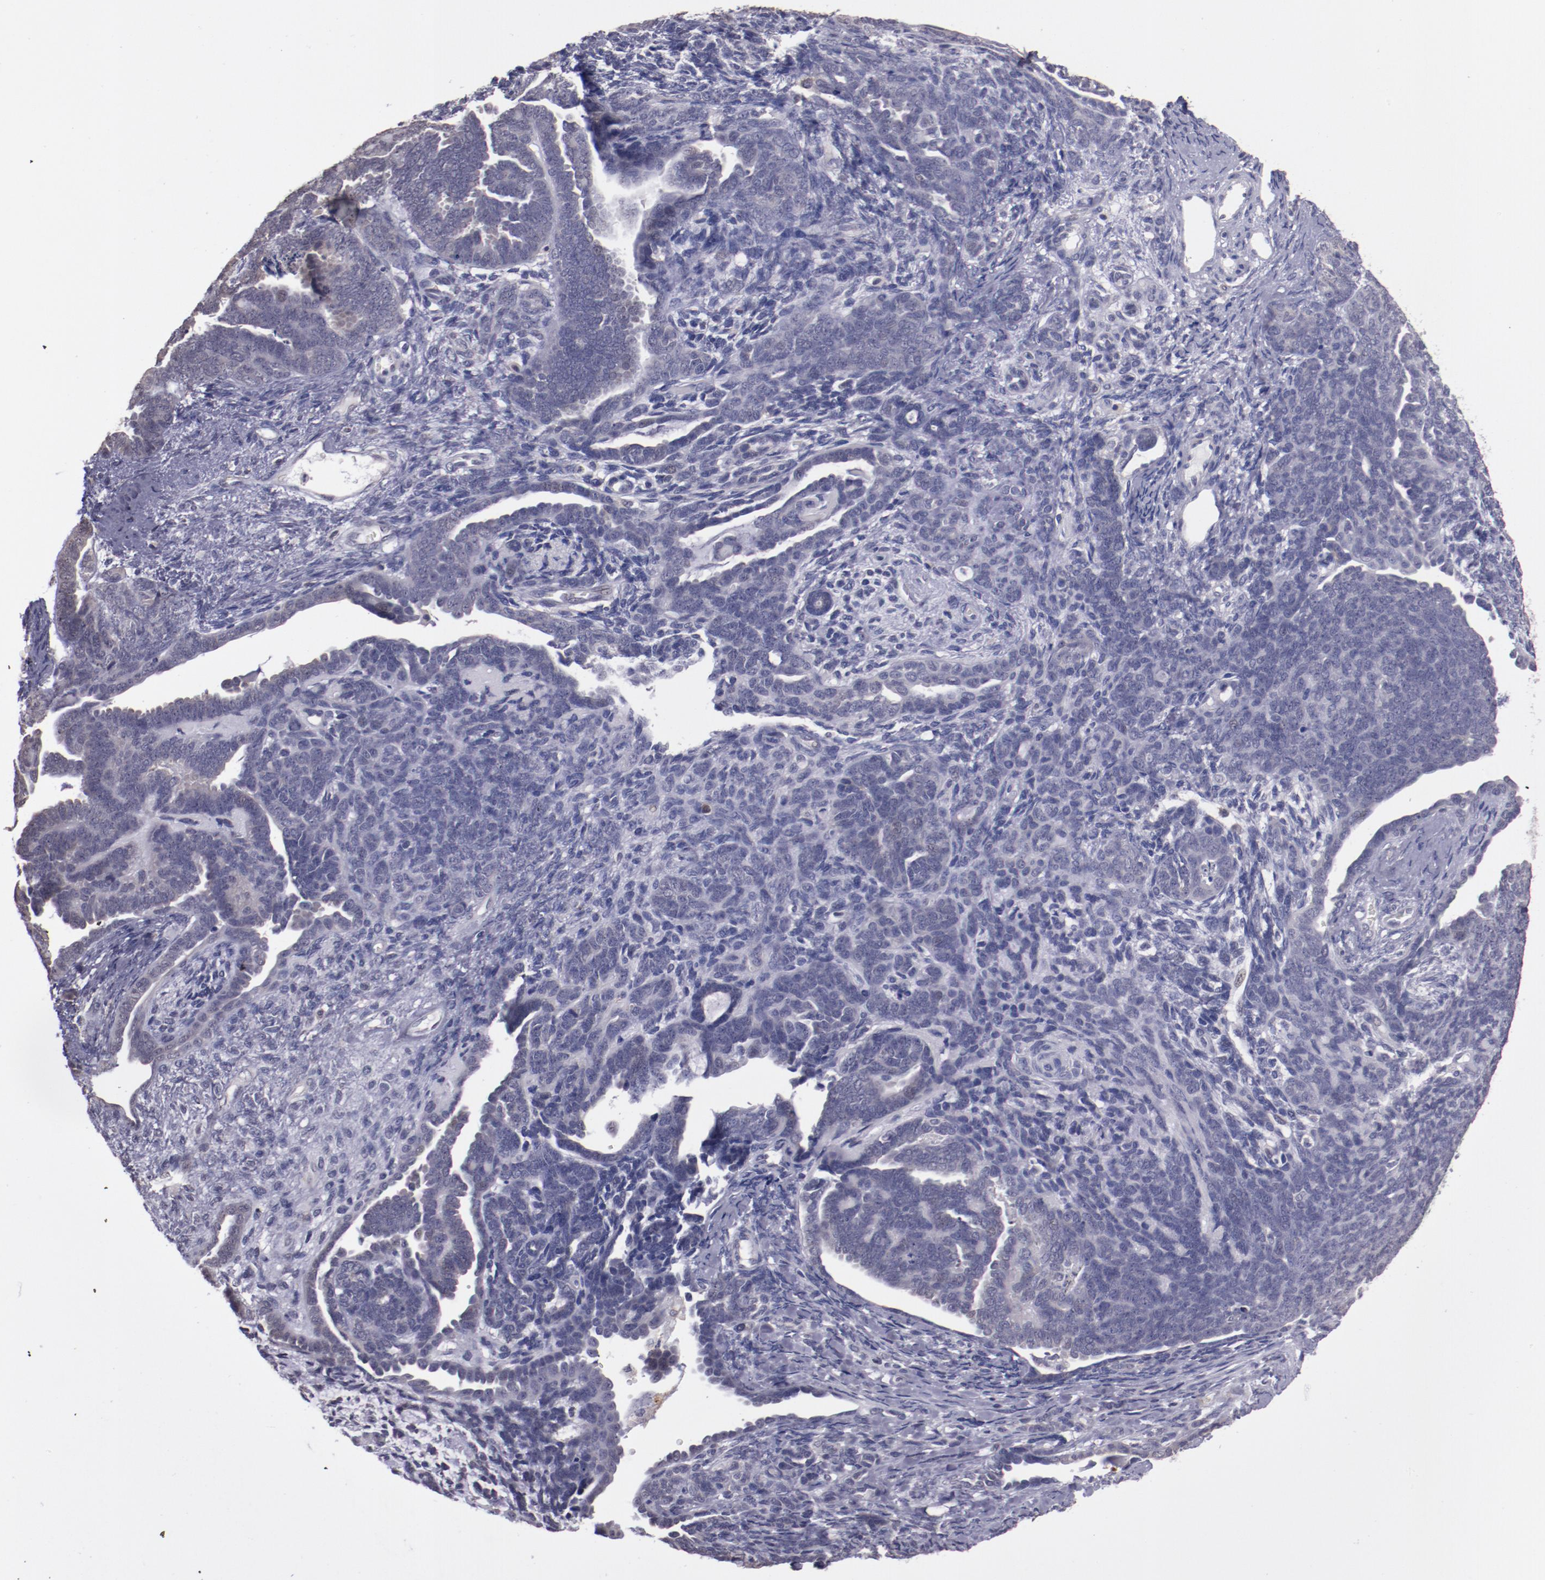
{"staining": {"intensity": "weak", "quantity": "<25%", "location": "cytoplasmic/membranous,nuclear"}, "tissue": "endometrial cancer", "cell_type": "Tumor cells", "image_type": "cancer", "snomed": [{"axis": "morphology", "description": "Neoplasm, malignant, NOS"}, {"axis": "topography", "description": "Endometrium"}], "caption": "Immunohistochemical staining of human endometrial cancer shows no significant staining in tumor cells.", "gene": "NRXN3", "patient": {"sex": "female", "age": 74}}